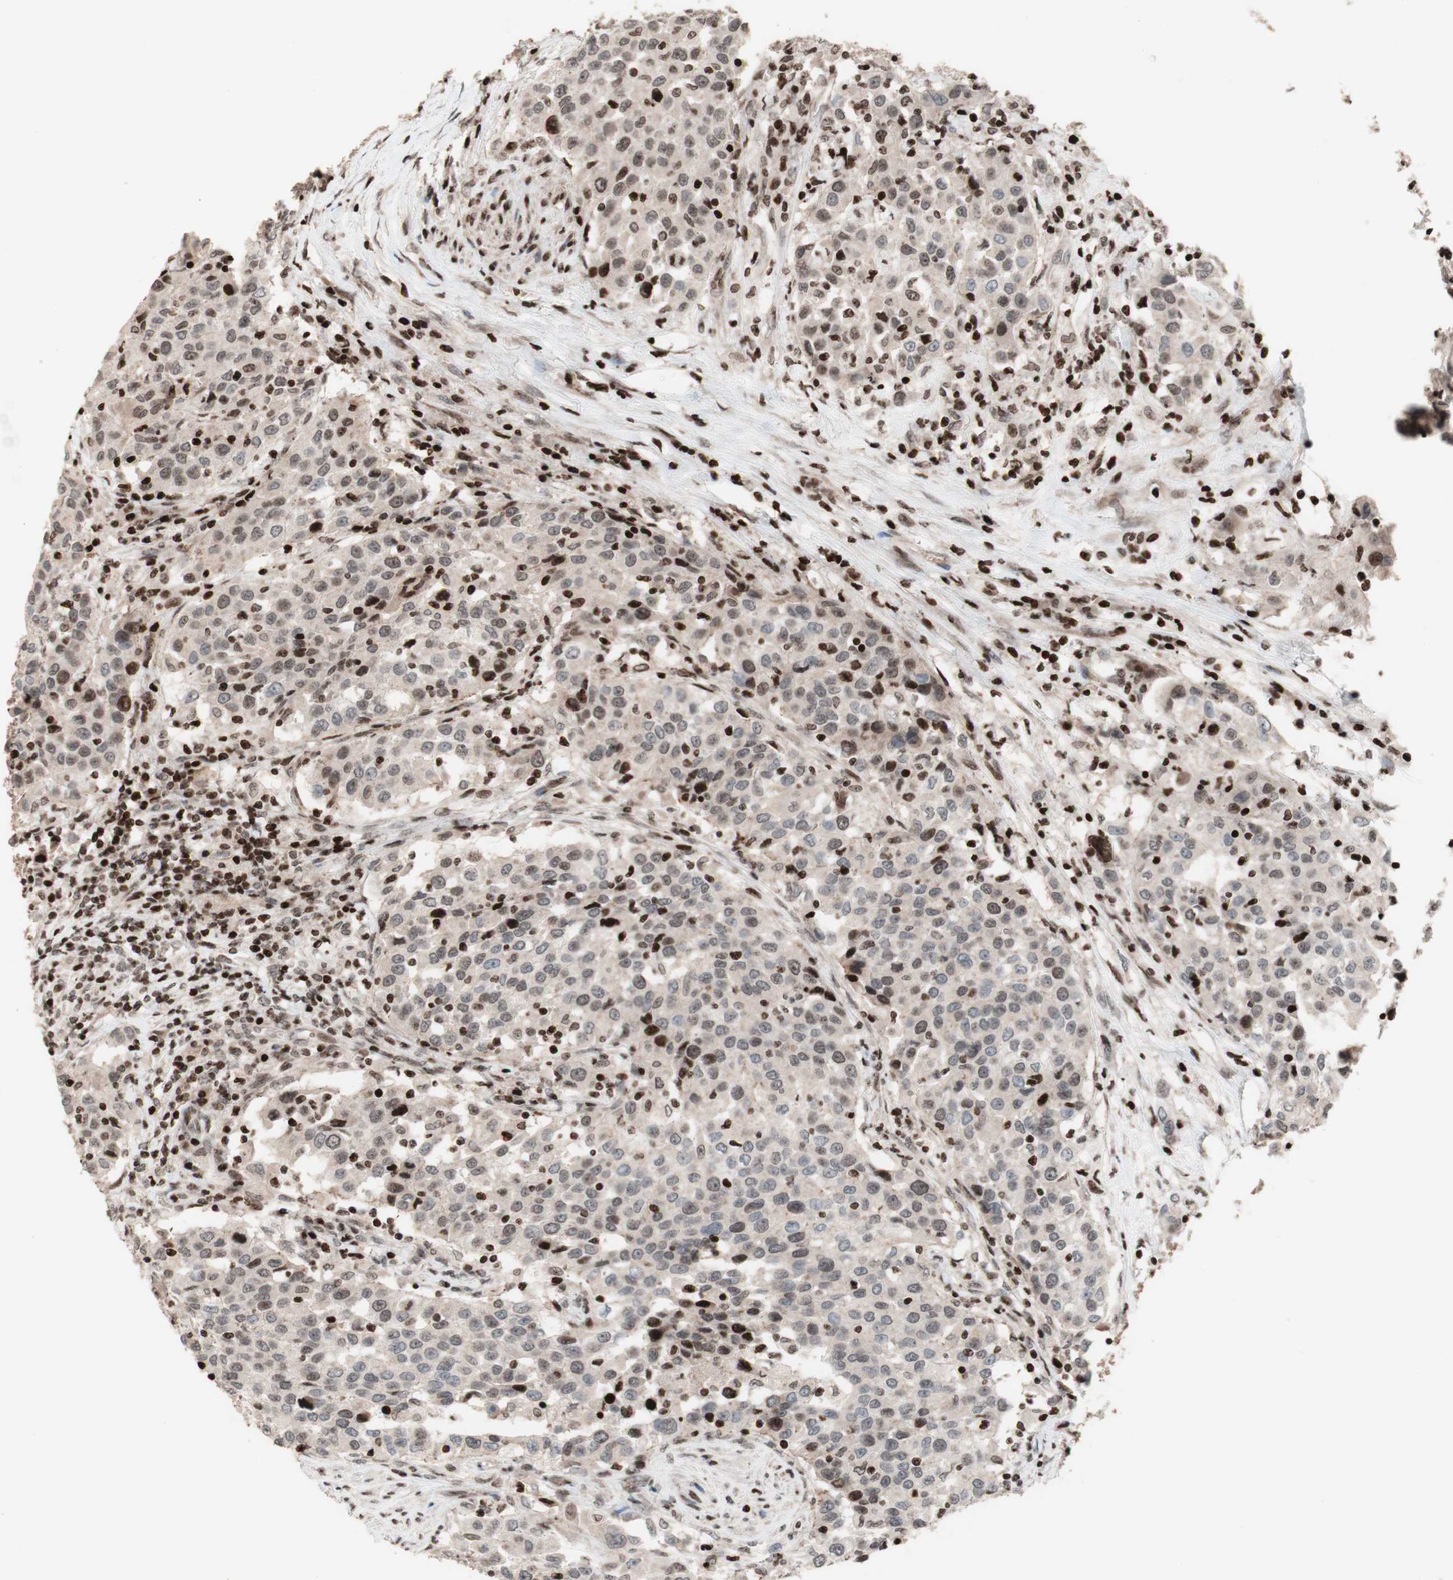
{"staining": {"intensity": "moderate", "quantity": "<25%", "location": "nuclear"}, "tissue": "urothelial cancer", "cell_type": "Tumor cells", "image_type": "cancer", "snomed": [{"axis": "morphology", "description": "Urothelial carcinoma, High grade"}, {"axis": "topography", "description": "Urinary bladder"}], "caption": "A low amount of moderate nuclear staining is appreciated in about <25% of tumor cells in urothelial cancer tissue. (brown staining indicates protein expression, while blue staining denotes nuclei).", "gene": "POLA1", "patient": {"sex": "female", "age": 80}}